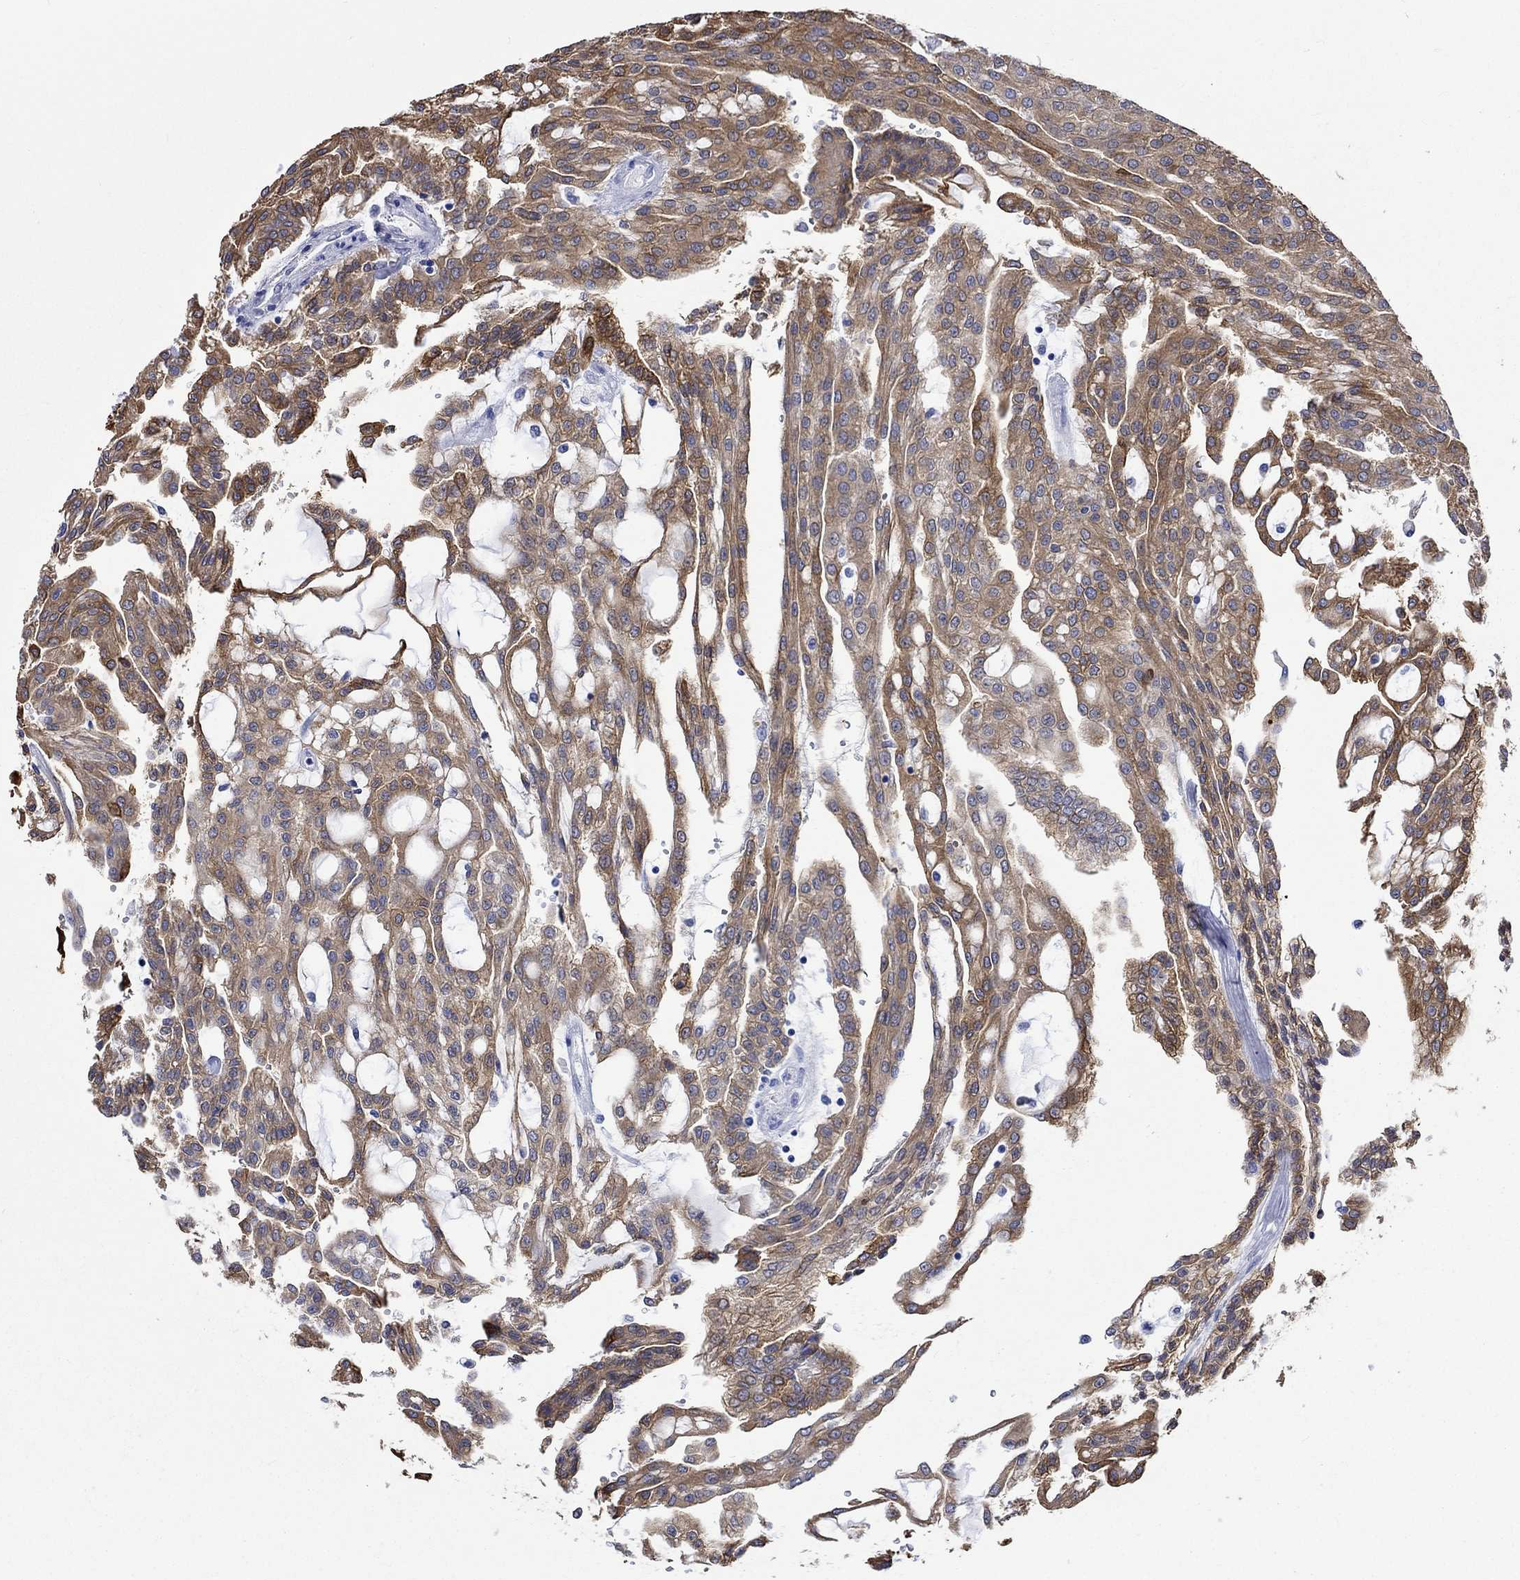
{"staining": {"intensity": "strong", "quantity": ">75%", "location": "cytoplasmic/membranous"}, "tissue": "renal cancer", "cell_type": "Tumor cells", "image_type": "cancer", "snomed": [{"axis": "morphology", "description": "Adenocarcinoma, NOS"}, {"axis": "topography", "description": "Kidney"}], "caption": "Adenocarcinoma (renal) stained with a brown dye exhibits strong cytoplasmic/membranous positive expression in about >75% of tumor cells.", "gene": "CRYAB", "patient": {"sex": "male", "age": 63}}